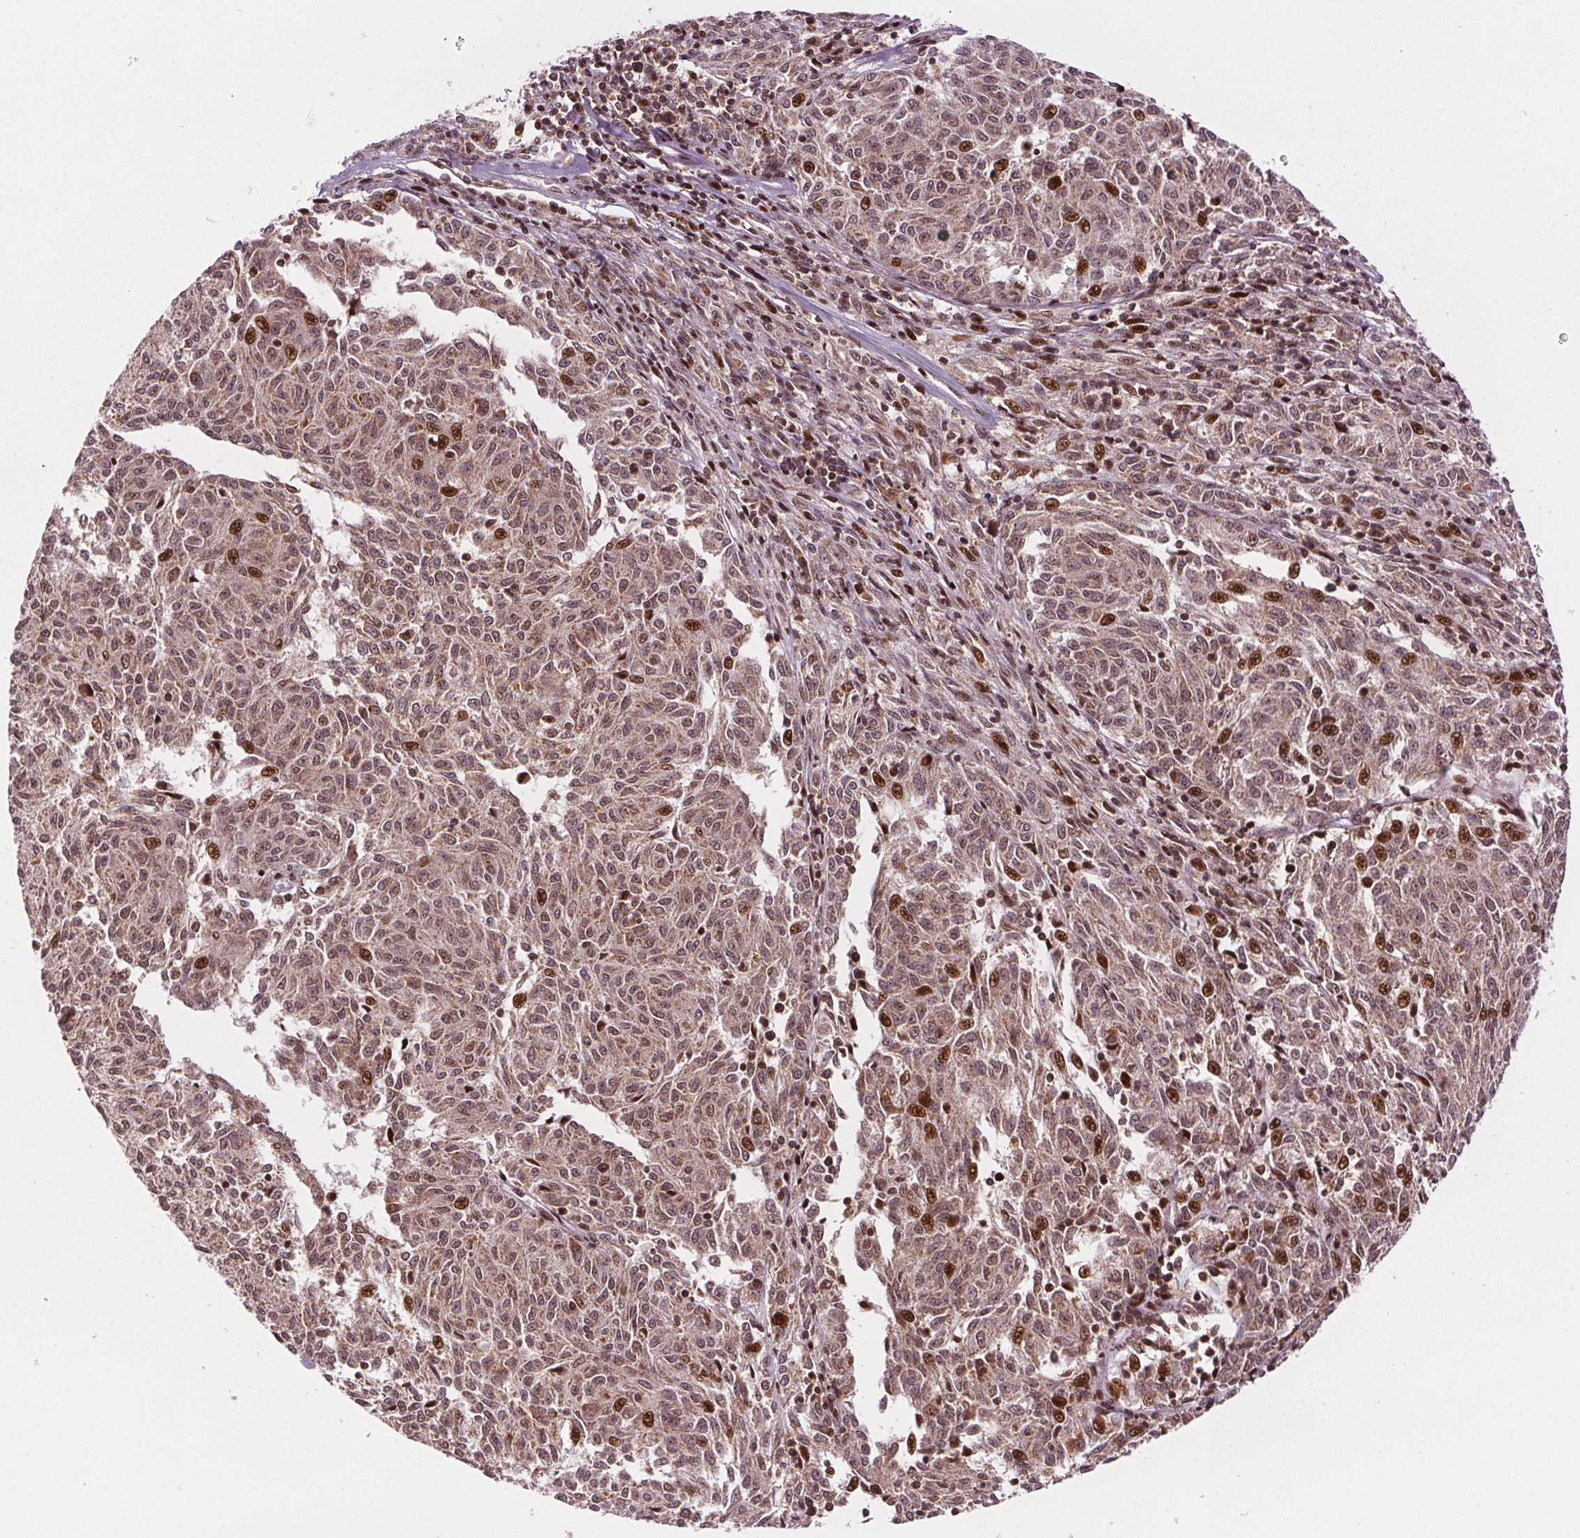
{"staining": {"intensity": "weak", "quantity": ">75%", "location": "cytoplasmic/membranous,nuclear"}, "tissue": "melanoma", "cell_type": "Tumor cells", "image_type": "cancer", "snomed": [{"axis": "morphology", "description": "Malignant melanoma, NOS"}, {"axis": "topography", "description": "Skin"}], "caption": "Protein expression analysis of human malignant melanoma reveals weak cytoplasmic/membranous and nuclear staining in approximately >75% of tumor cells.", "gene": "SNRNP35", "patient": {"sex": "female", "age": 72}}